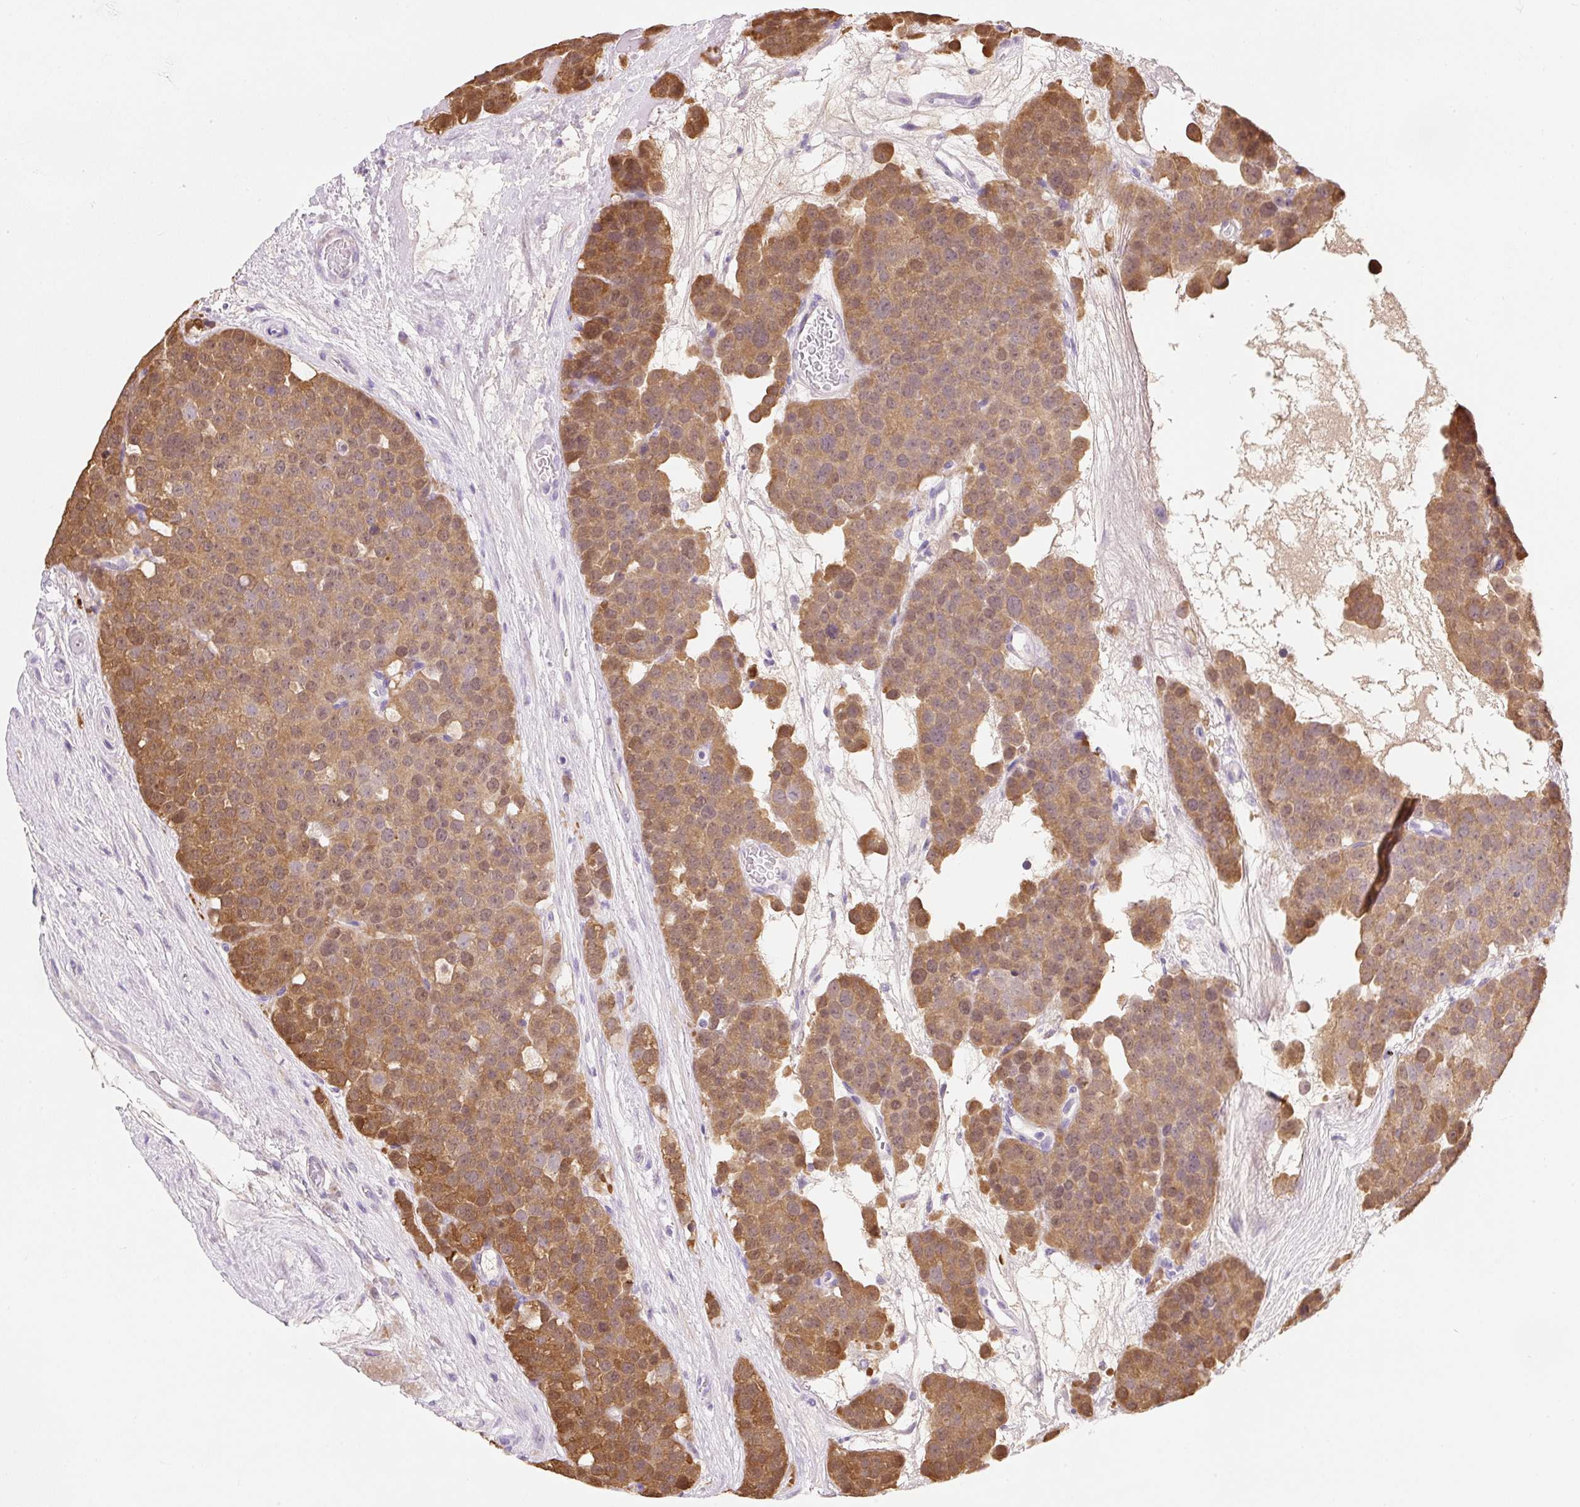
{"staining": {"intensity": "moderate", "quantity": ">75%", "location": "cytoplasmic/membranous"}, "tissue": "testis cancer", "cell_type": "Tumor cells", "image_type": "cancer", "snomed": [{"axis": "morphology", "description": "Seminoma, NOS"}, {"axis": "topography", "description": "Testis"}], "caption": "Brown immunohistochemical staining in seminoma (testis) displays moderate cytoplasmic/membranous positivity in about >75% of tumor cells. (DAB IHC with brightfield microscopy, high magnification).", "gene": "ZNF121", "patient": {"sex": "male", "age": 71}}